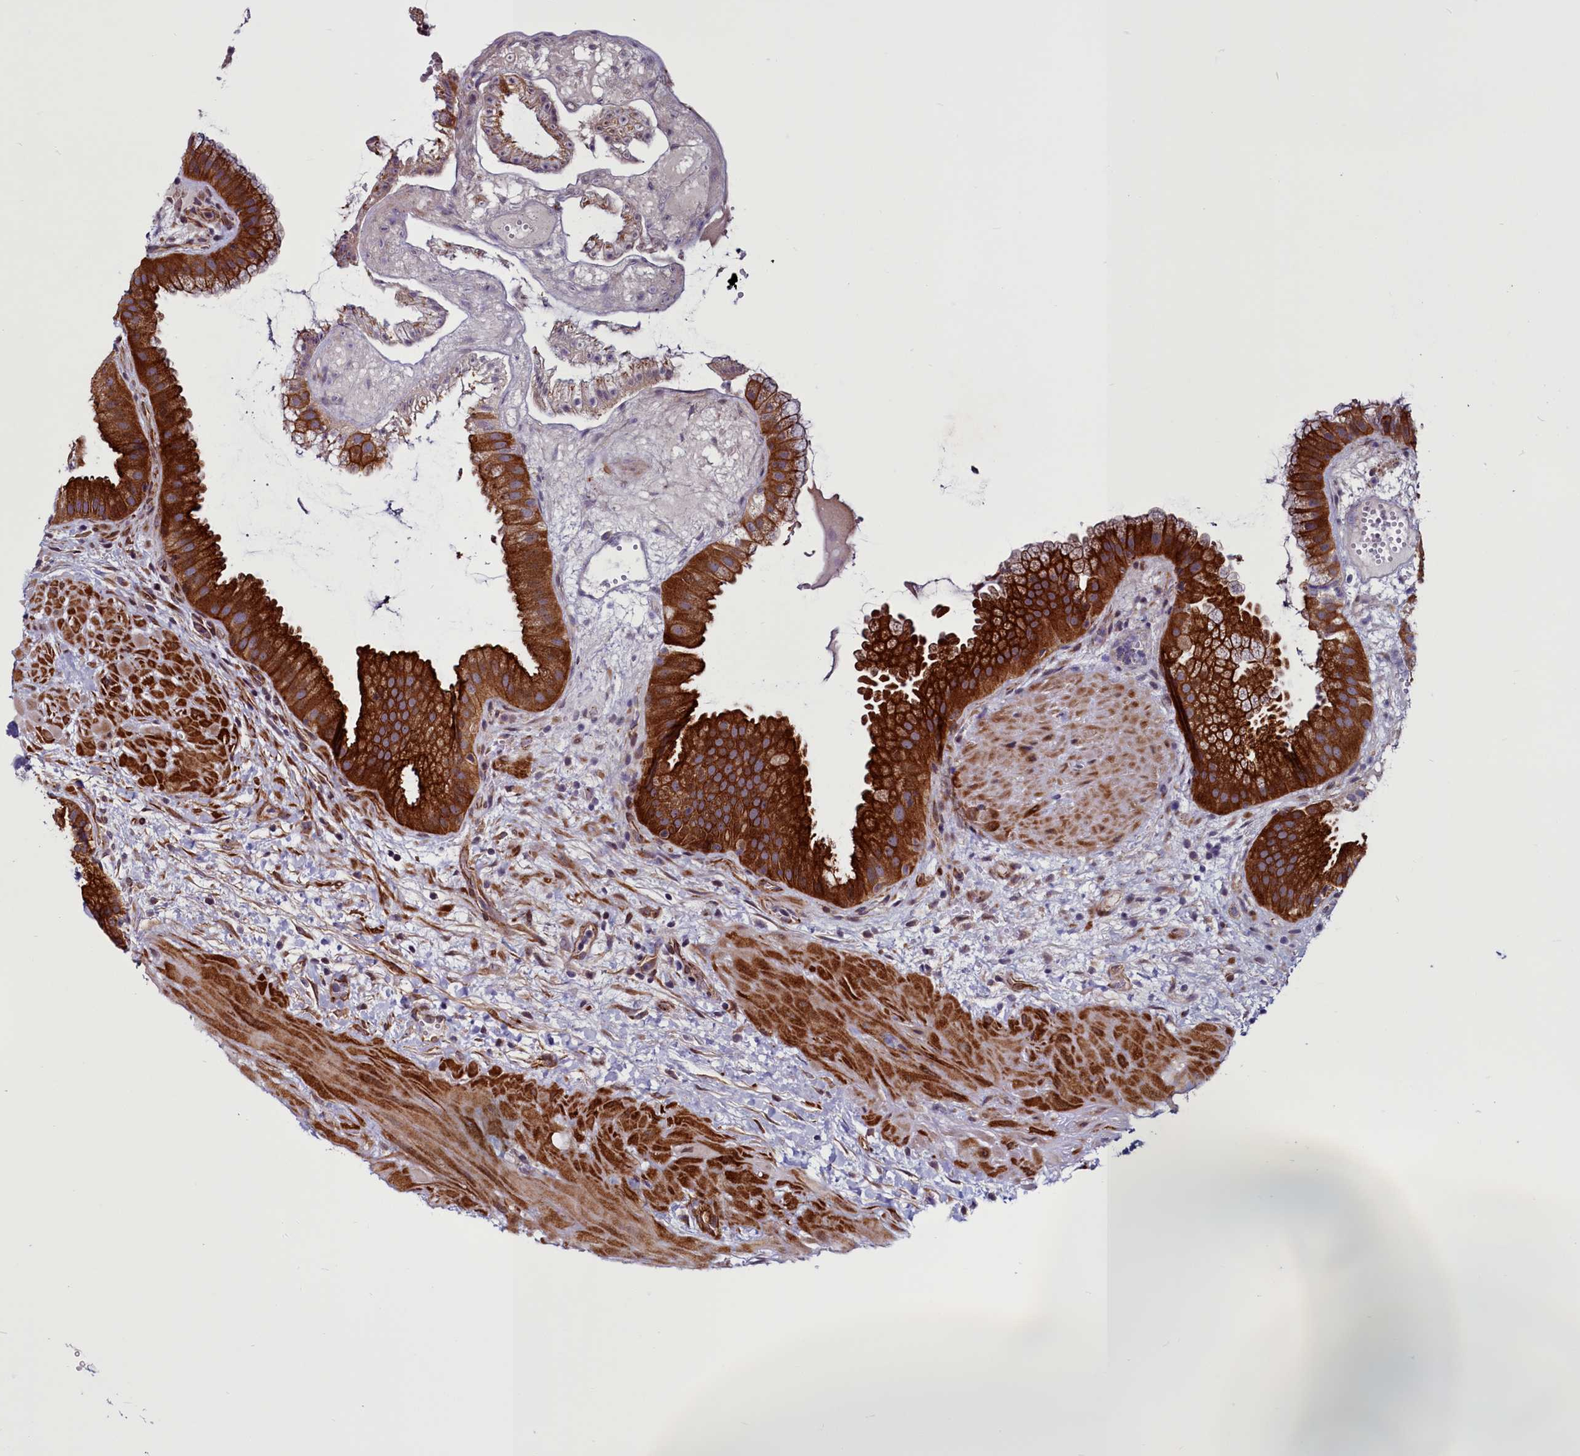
{"staining": {"intensity": "strong", "quantity": ">75%", "location": "cytoplasmic/membranous"}, "tissue": "gallbladder", "cell_type": "Glandular cells", "image_type": "normal", "snomed": [{"axis": "morphology", "description": "Normal tissue, NOS"}, {"axis": "topography", "description": "Gallbladder"}], "caption": "Protein staining reveals strong cytoplasmic/membranous positivity in about >75% of glandular cells in normal gallbladder. Nuclei are stained in blue.", "gene": "MCRIP1", "patient": {"sex": "female", "age": 64}}